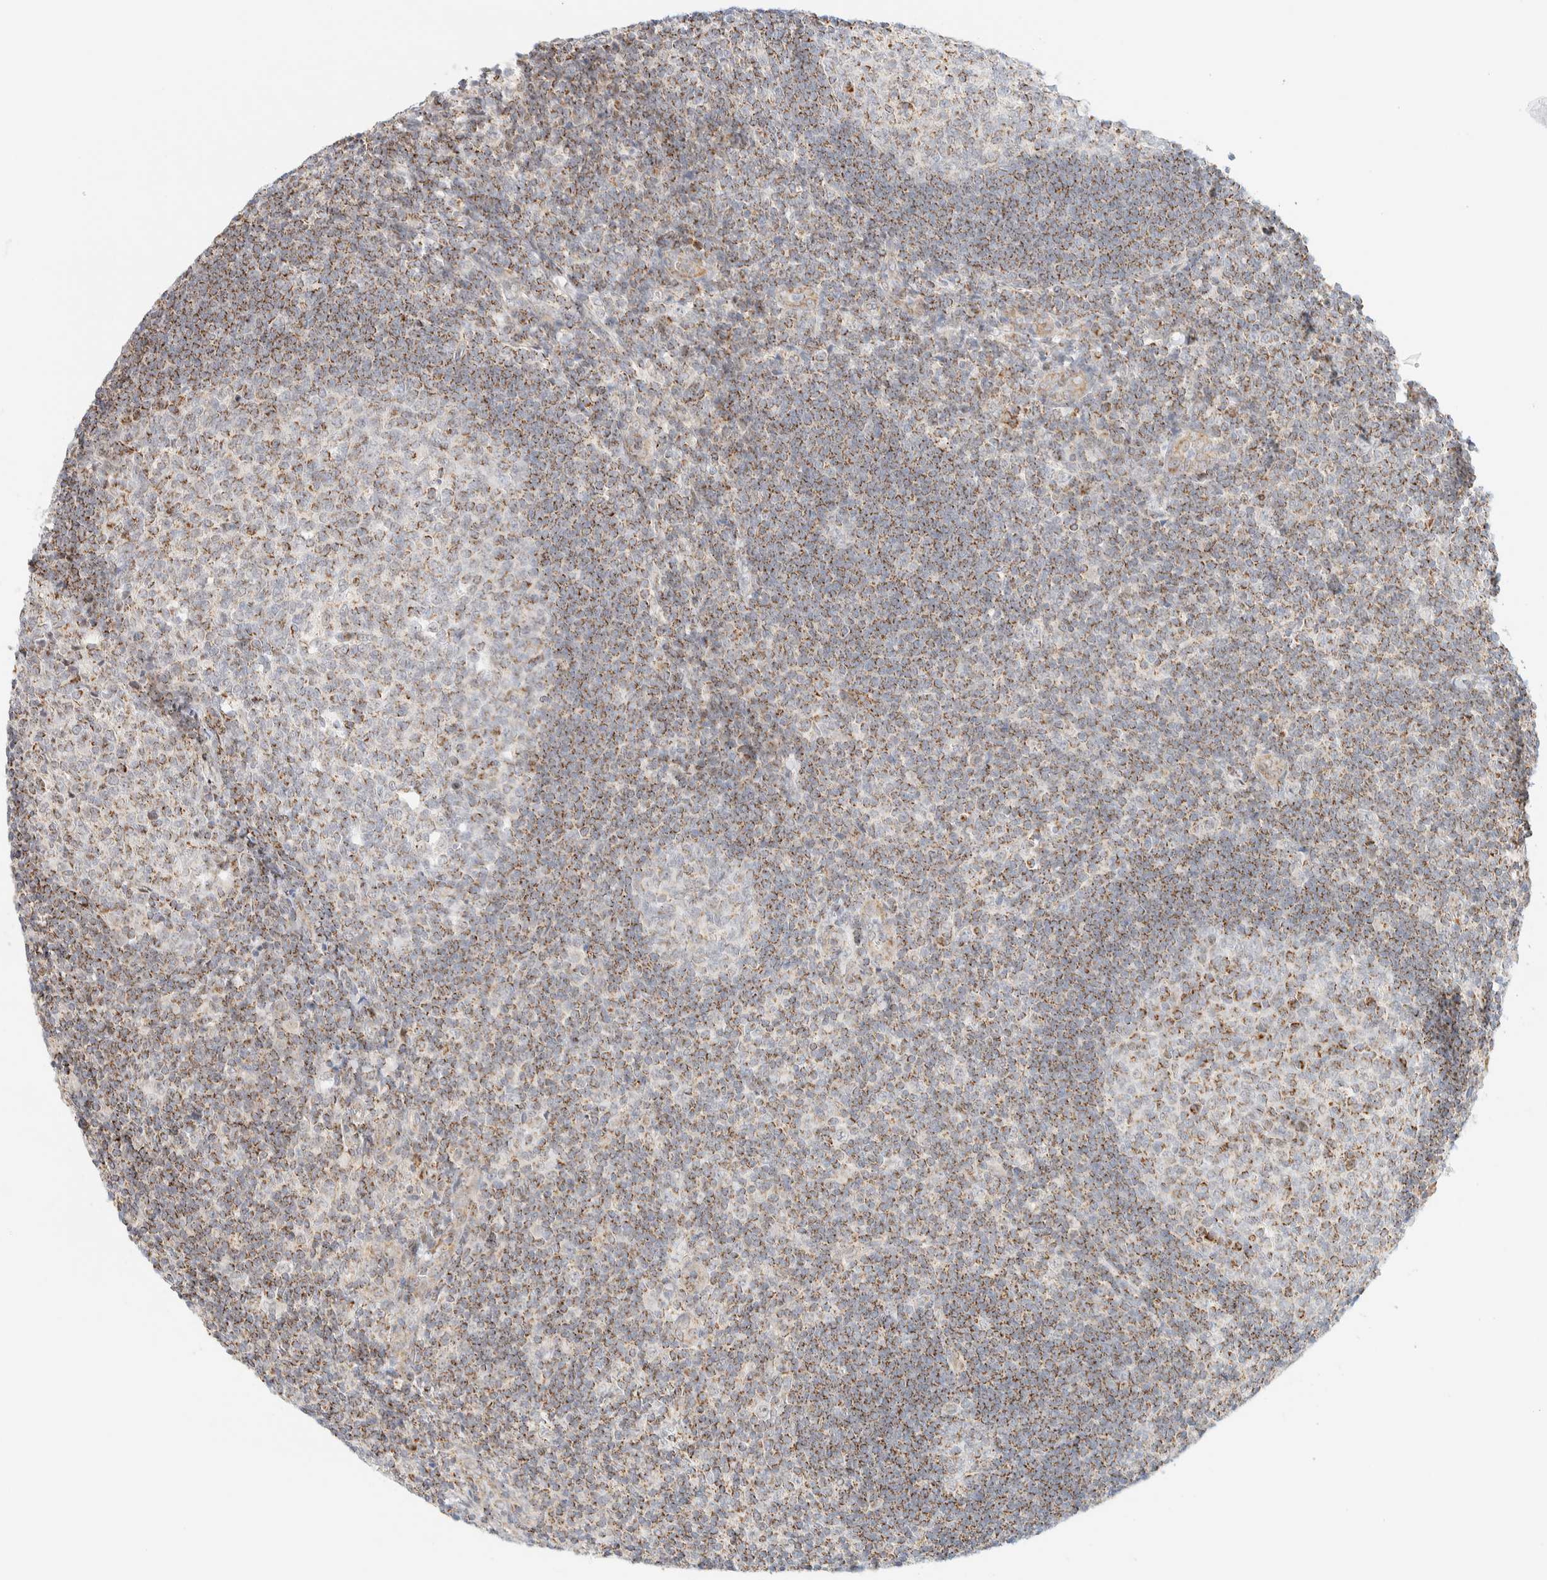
{"staining": {"intensity": "moderate", "quantity": "25%-75%", "location": "cytoplasmic/membranous"}, "tissue": "tonsil", "cell_type": "Germinal center cells", "image_type": "normal", "snomed": [{"axis": "morphology", "description": "Normal tissue, NOS"}, {"axis": "topography", "description": "Tonsil"}], "caption": "The image reveals staining of benign tonsil, revealing moderate cytoplasmic/membranous protein positivity (brown color) within germinal center cells. (Stains: DAB (3,3'-diaminobenzidine) in brown, nuclei in blue, Microscopy: brightfield microscopy at high magnification).", "gene": "PPM1K", "patient": {"sex": "male", "age": 37}}